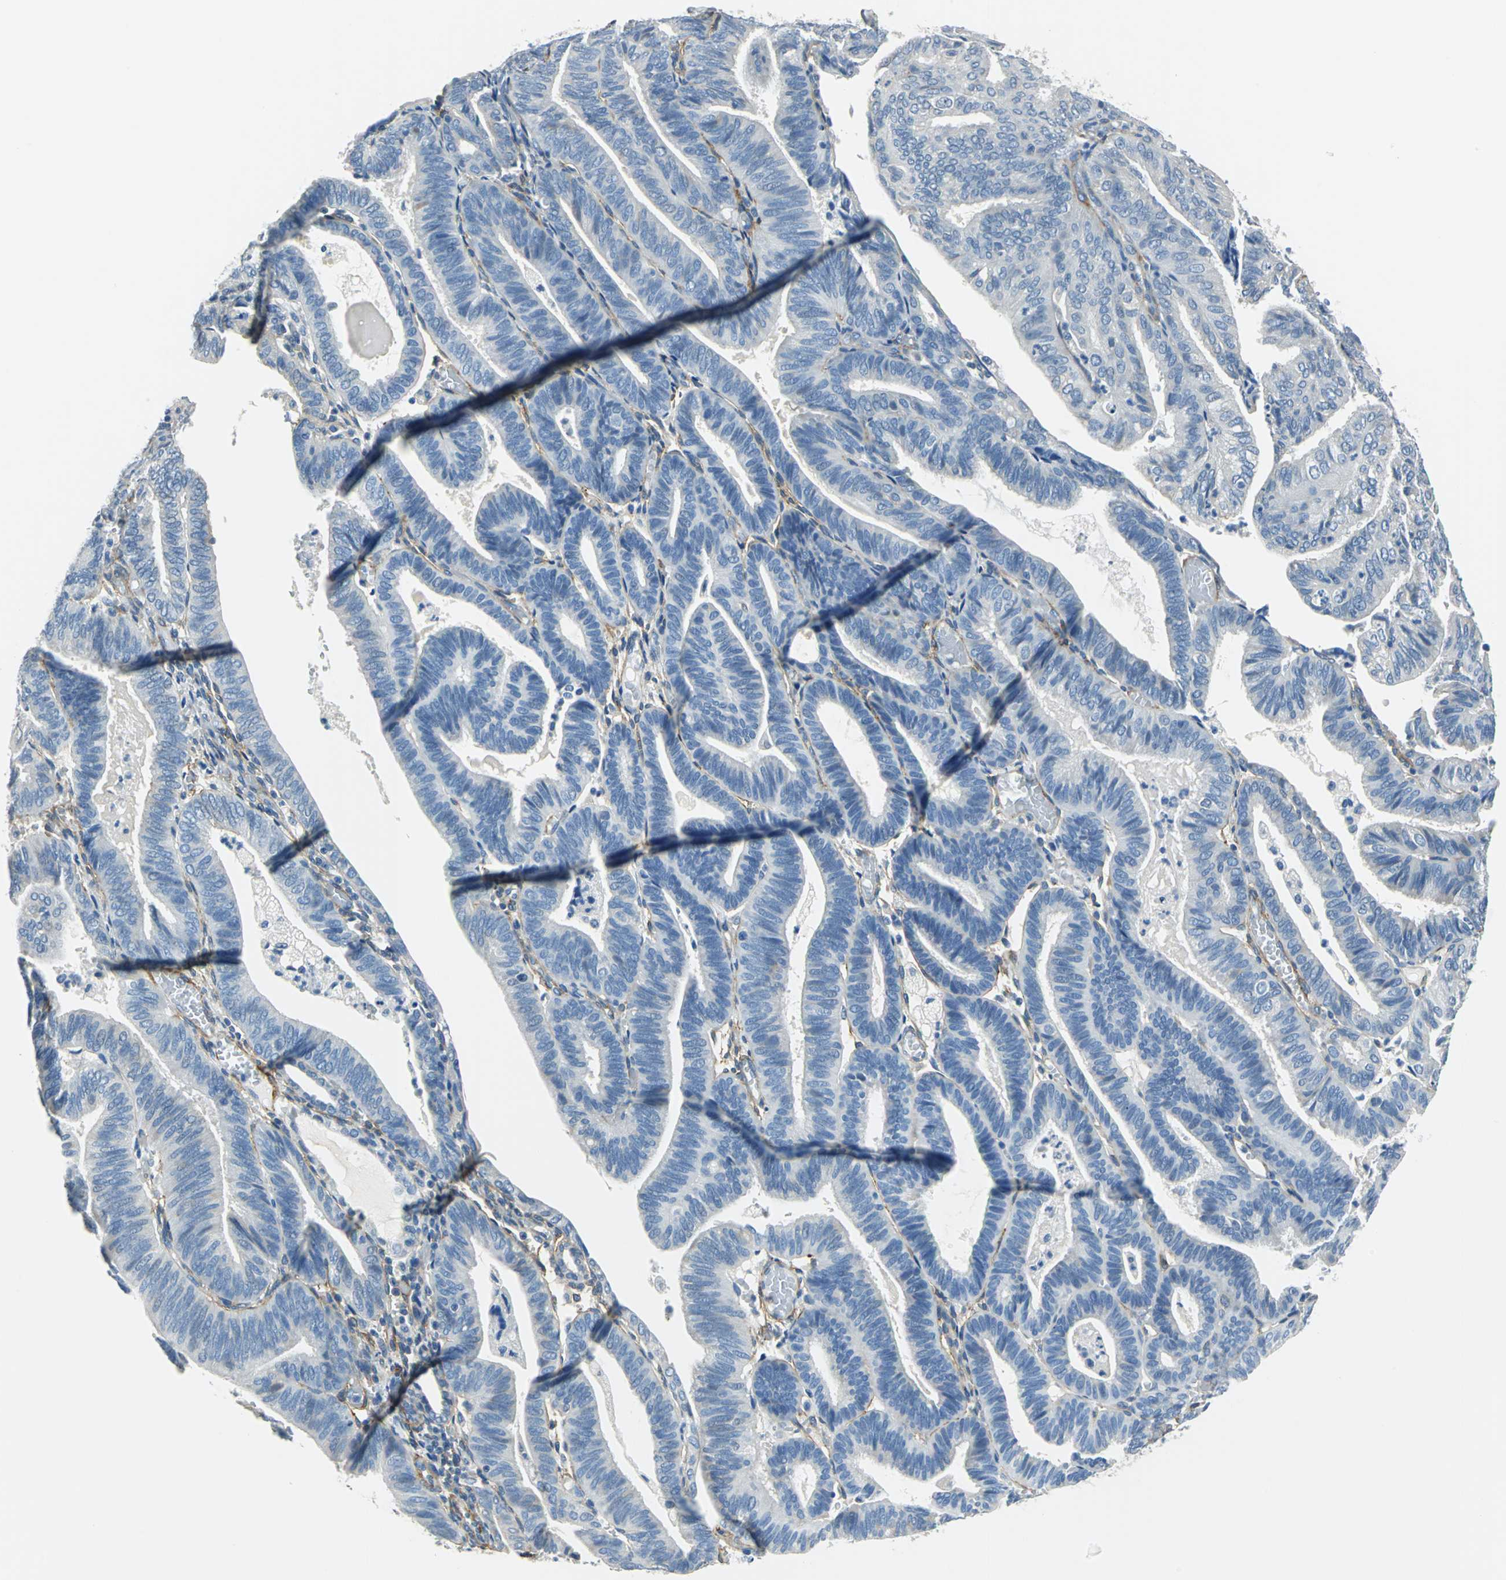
{"staining": {"intensity": "negative", "quantity": "none", "location": "none"}, "tissue": "endometrial cancer", "cell_type": "Tumor cells", "image_type": "cancer", "snomed": [{"axis": "morphology", "description": "Adenocarcinoma, NOS"}, {"axis": "topography", "description": "Uterus"}], "caption": "A histopathology image of human endometrial adenocarcinoma is negative for staining in tumor cells.", "gene": "AKAP12", "patient": {"sex": "female", "age": 60}}